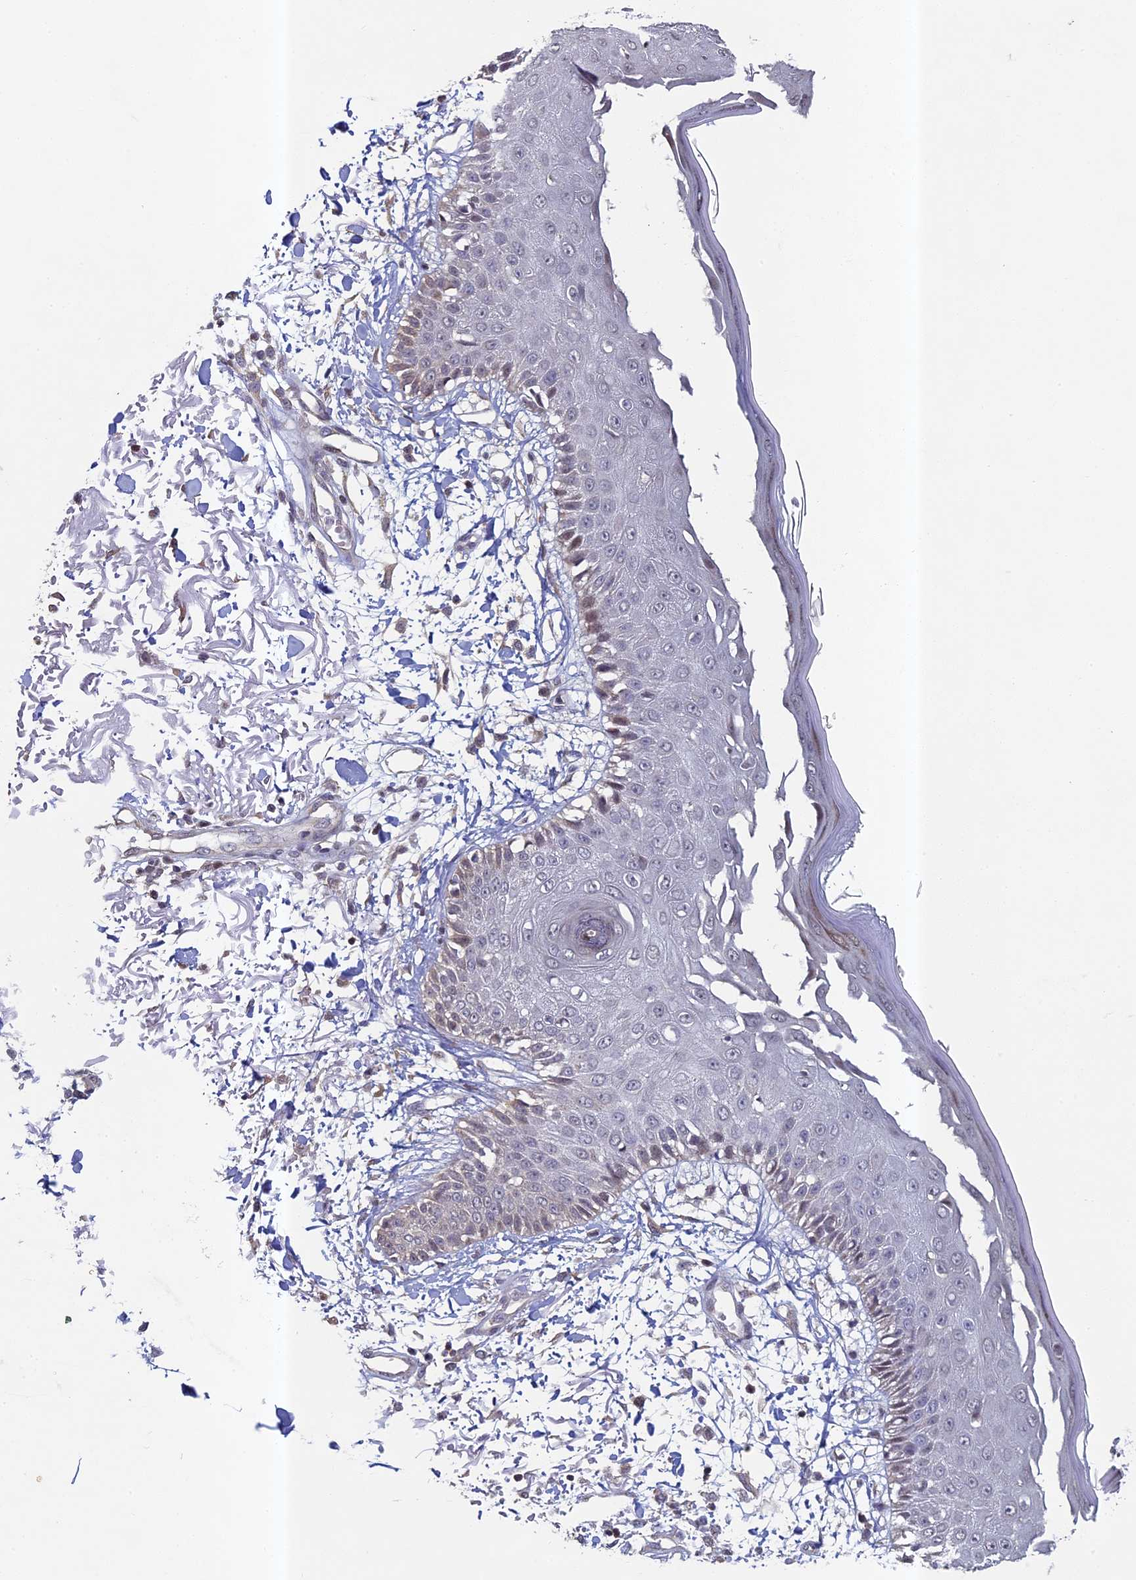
{"staining": {"intensity": "moderate", "quantity": "25%-75%", "location": "cytoplasmic/membranous"}, "tissue": "skin", "cell_type": "Fibroblasts", "image_type": "normal", "snomed": [{"axis": "morphology", "description": "Normal tissue, NOS"}, {"axis": "morphology", "description": "Squamous cell carcinoma, NOS"}, {"axis": "topography", "description": "Skin"}, {"axis": "topography", "description": "Peripheral nerve tissue"}], "caption": "Immunohistochemical staining of benign skin shows 25%-75% levels of moderate cytoplasmic/membranous protein staining in approximately 25%-75% of fibroblasts. The staining was performed using DAB (3,3'-diaminobenzidine), with brown indicating positive protein expression. Nuclei are stained blue with hematoxylin.", "gene": "DIXDC1", "patient": {"sex": "male", "age": 83}}